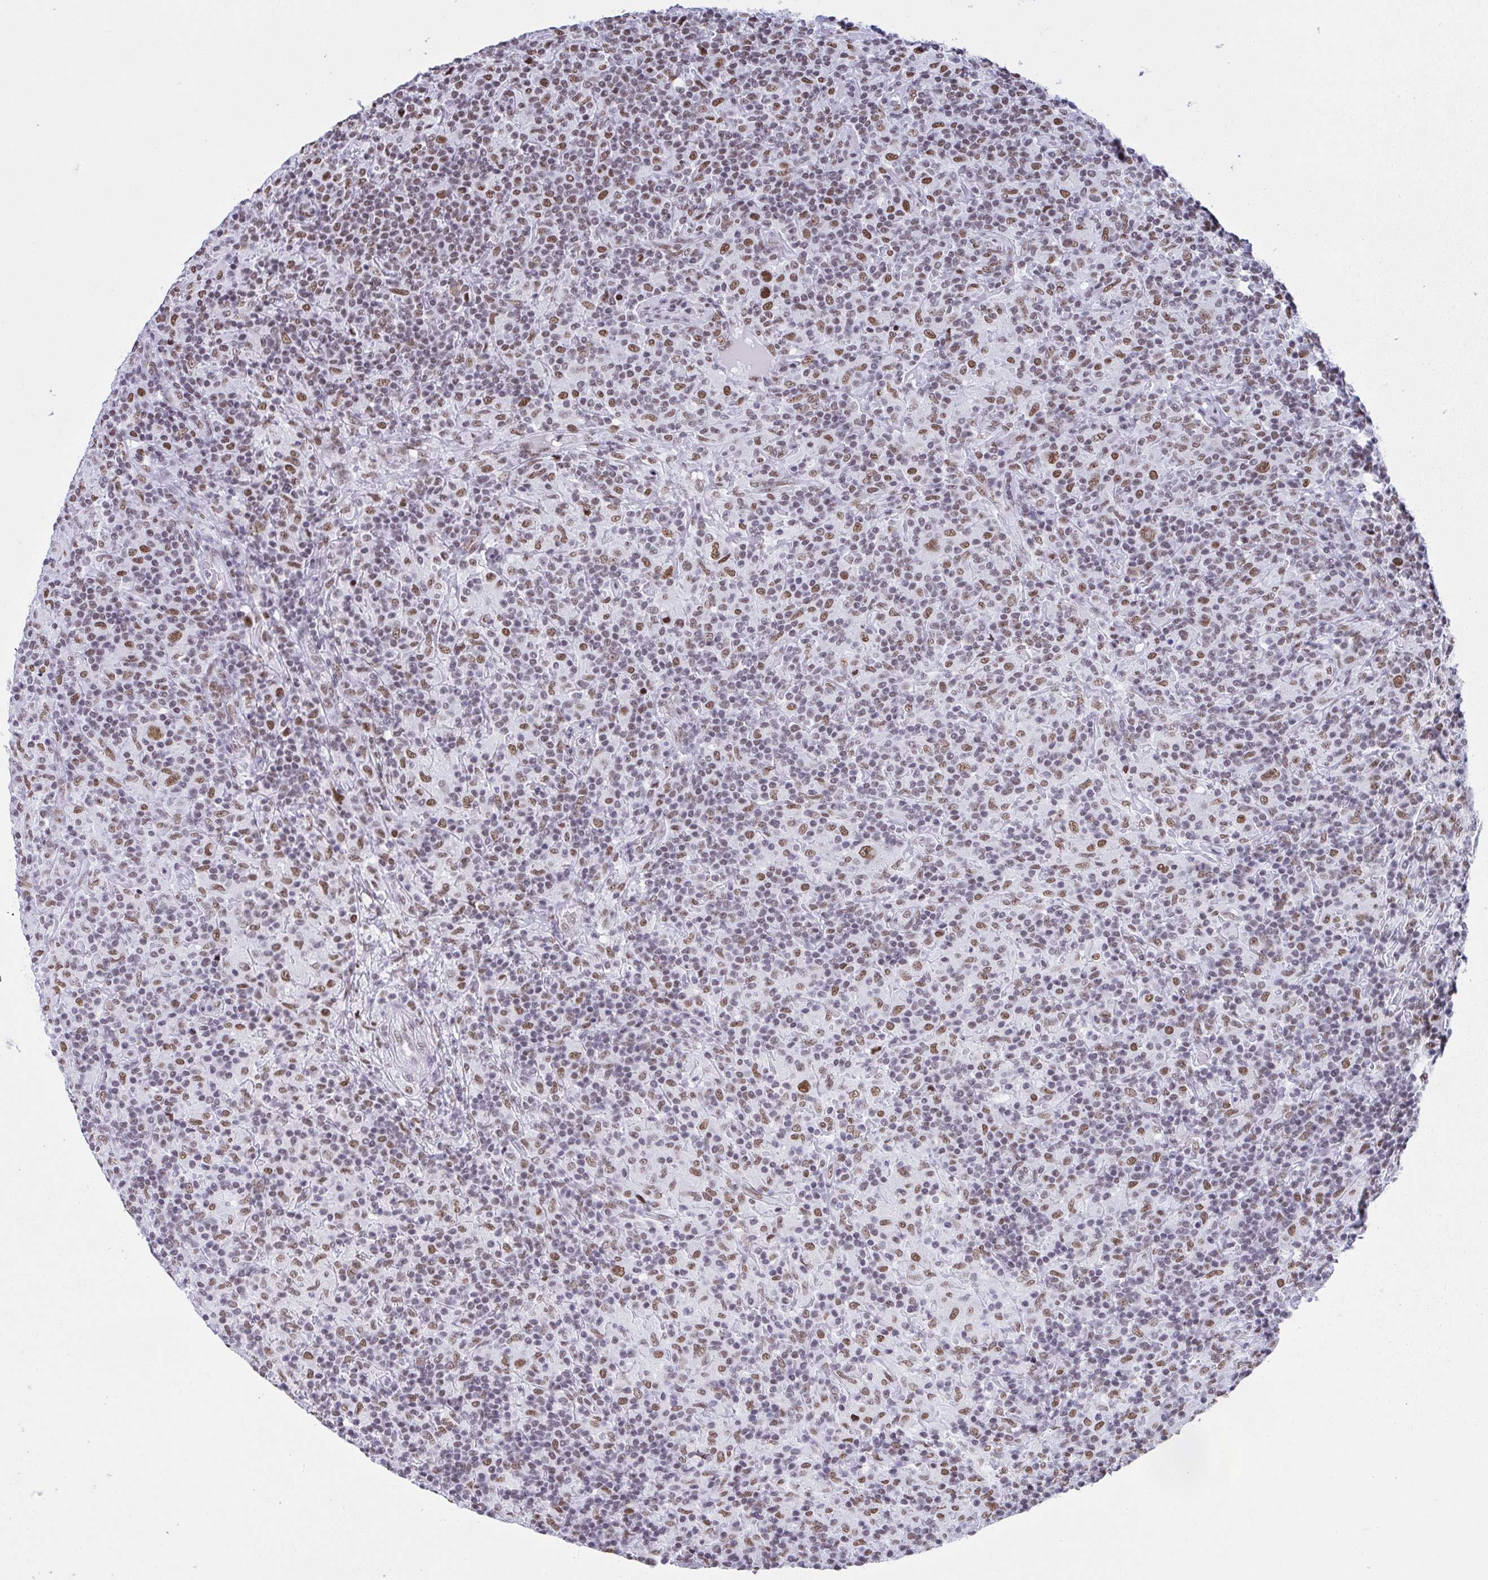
{"staining": {"intensity": "moderate", "quantity": ">75%", "location": "nuclear"}, "tissue": "lymphoma", "cell_type": "Tumor cells", "image_type": "cancer", "snomed": [{"axis": "morphology", "description": "Hodgkin's disease, NOS"}, {"axis": "topography", "description": "Lymph node"}], "caption": "IHC histopathology image of neoplastic tissue: lymphoma stained using immunohistochemistry (IHC) demonstrates medium levels of moderate protein expression localized specifically in the nuclear of tumor cells, appearing as a nuclear brown color.", "gene": "DDX52", "patient": {"sex": "male", "age": 70}}